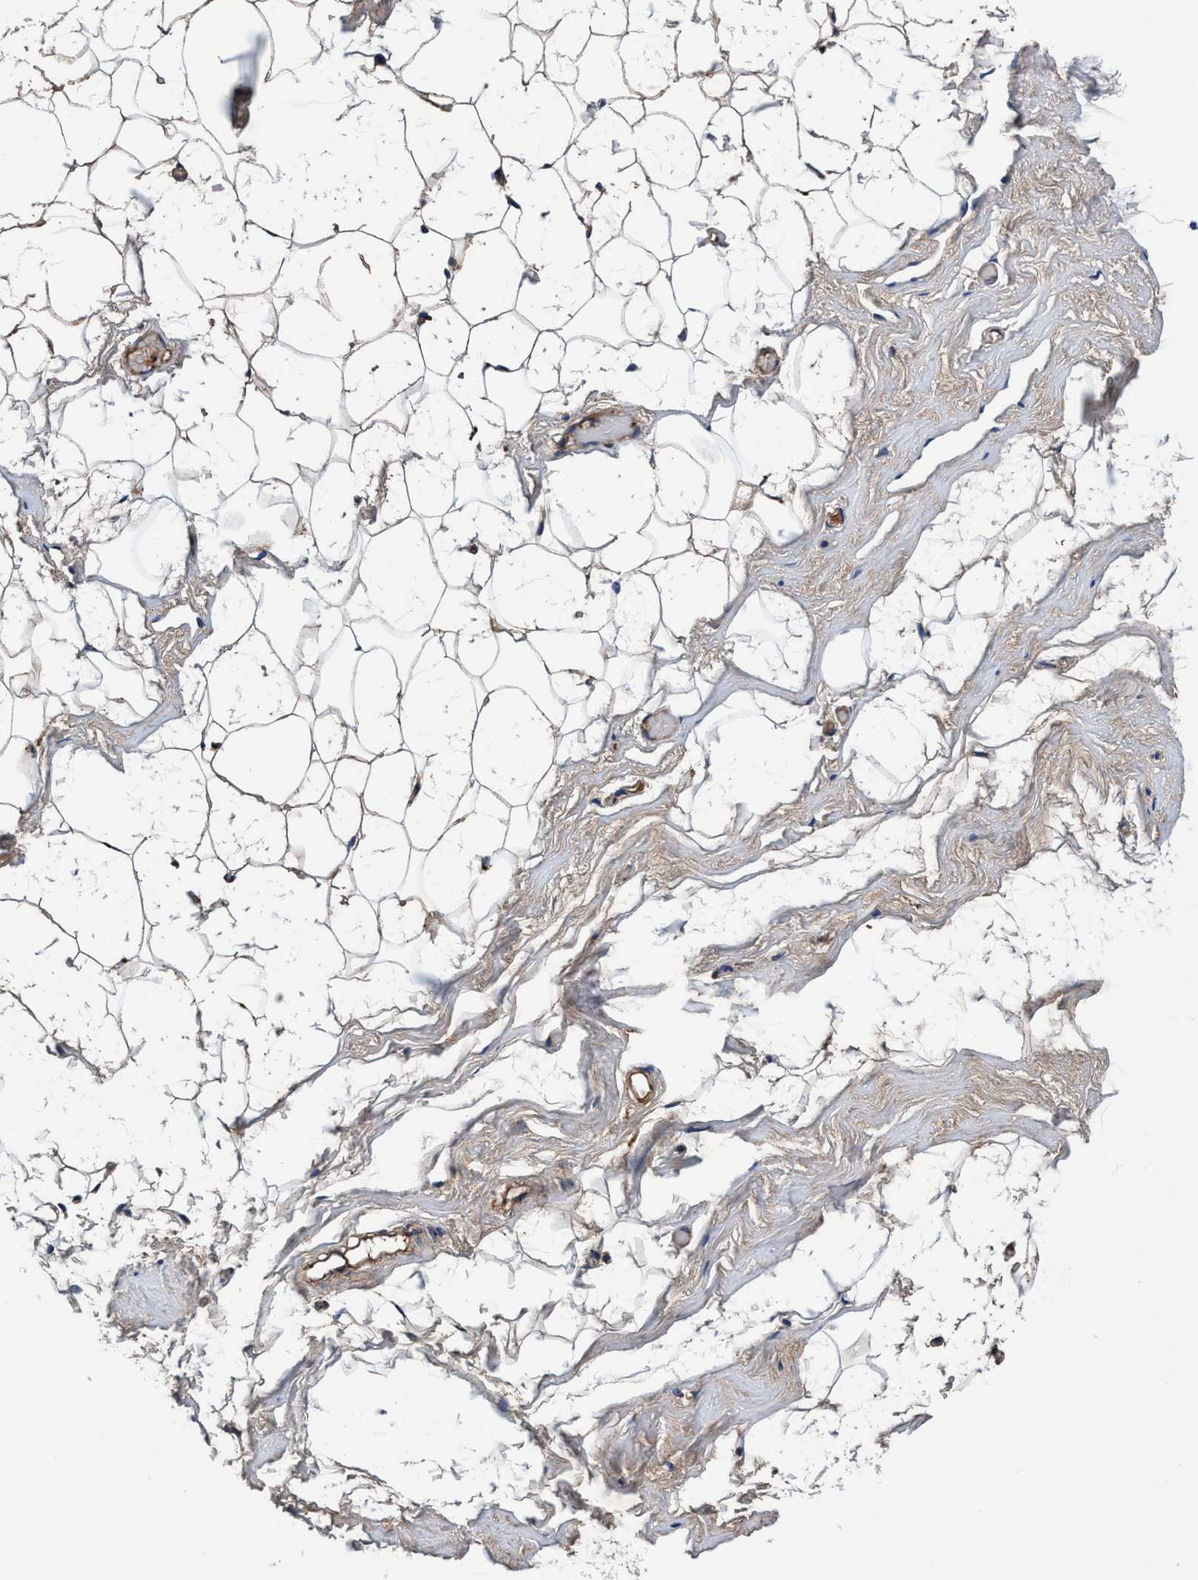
{"staining": {"intensity": "moderate", "quantity": "25%-75%", "location": "cytoplasmic/membranous"}, "tissue": "adipose tissue", "cell_type": "Adipocytes", "image_type": "normal", "snomed": [{"axis": "morphology", "description": "Normal tissue, NOS"}, {"axis": "topography", "description": "Breast"}, {"axis": "topography", "description": "Soft tissue"}], "caption": "Immunohistochemistry (IHC) micrograph of benign human adipose tissue stained for a protein (brown), which shows medium levels of moderate cytoplasmic/membranous positivity in about 25%-75% of adipocytes.", "gene": "RNF208", "patient": {"sex": "female", "age": 75}}